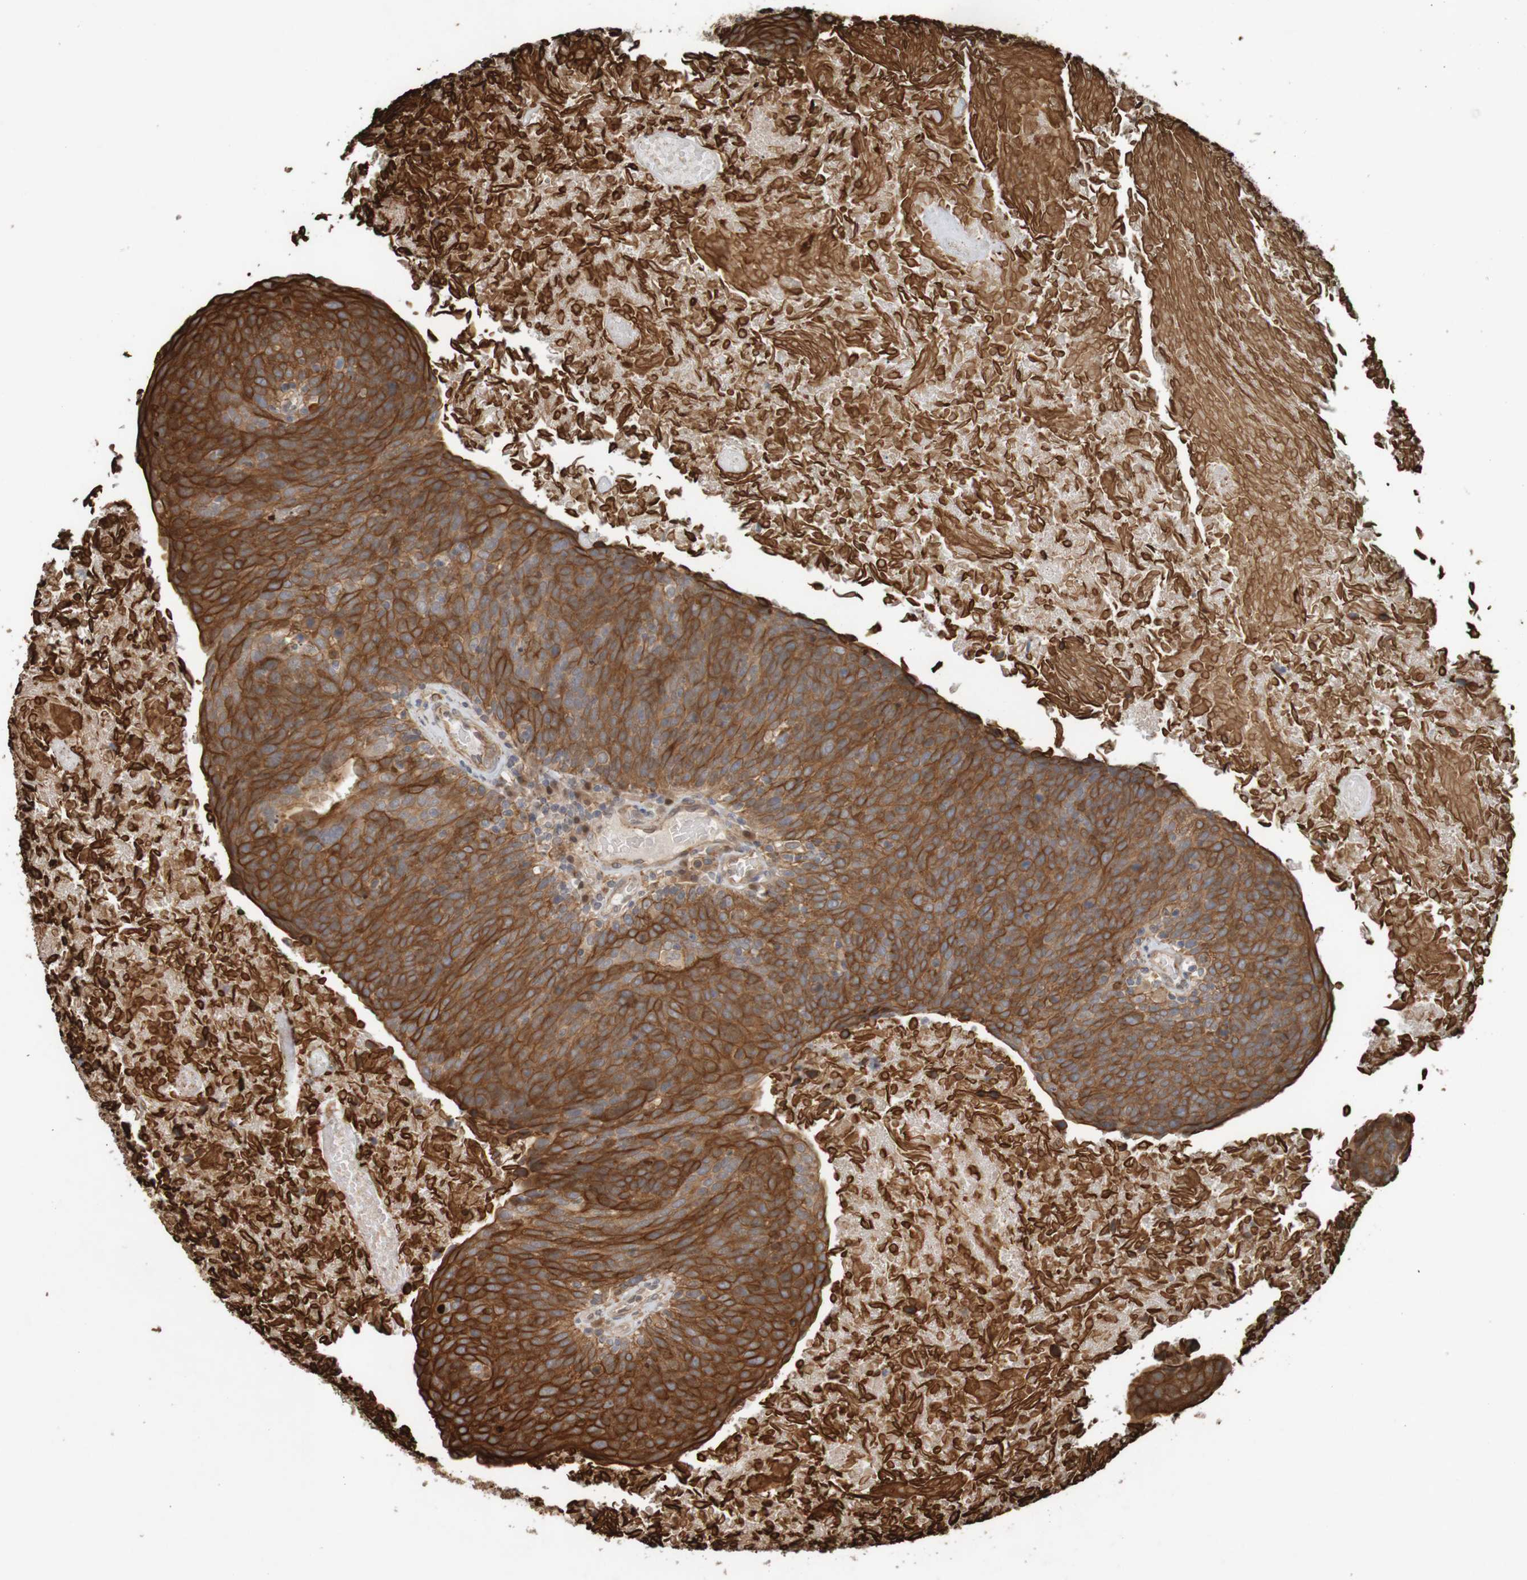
{"staining": {"intensity": "strong", "quantity": ">75%", "location": "cytoplasmic/membranous"}, "tissue": "head and neck cancer", "cell_type": "Tumor cells", "image_type": "cancer", "snomed": [{"axis": "morphology", "description": "Squamous cell carcinoma, NOS"}, {"axis": "morphology", "description": "Squamous cell carcinoma, metastatic, NOS"}, {"axis": "topography", "description": "Lymph node"}, {"axis": "topography", "description": "Head-Neck"}], "caption": "IHC micrograph of neoplastic tissue: head and neck metastatic squamous cell carcinoma stained using immunohistochemistry (IHC) shows high levels of strong protein expression localized specifically in the cytoplasmic/membranous of tumor cells, appearing as a cytoplasmic/membranous brown color.", "gene": "ARHGEF11", "patient": {"sex": "male", "age": 62}}